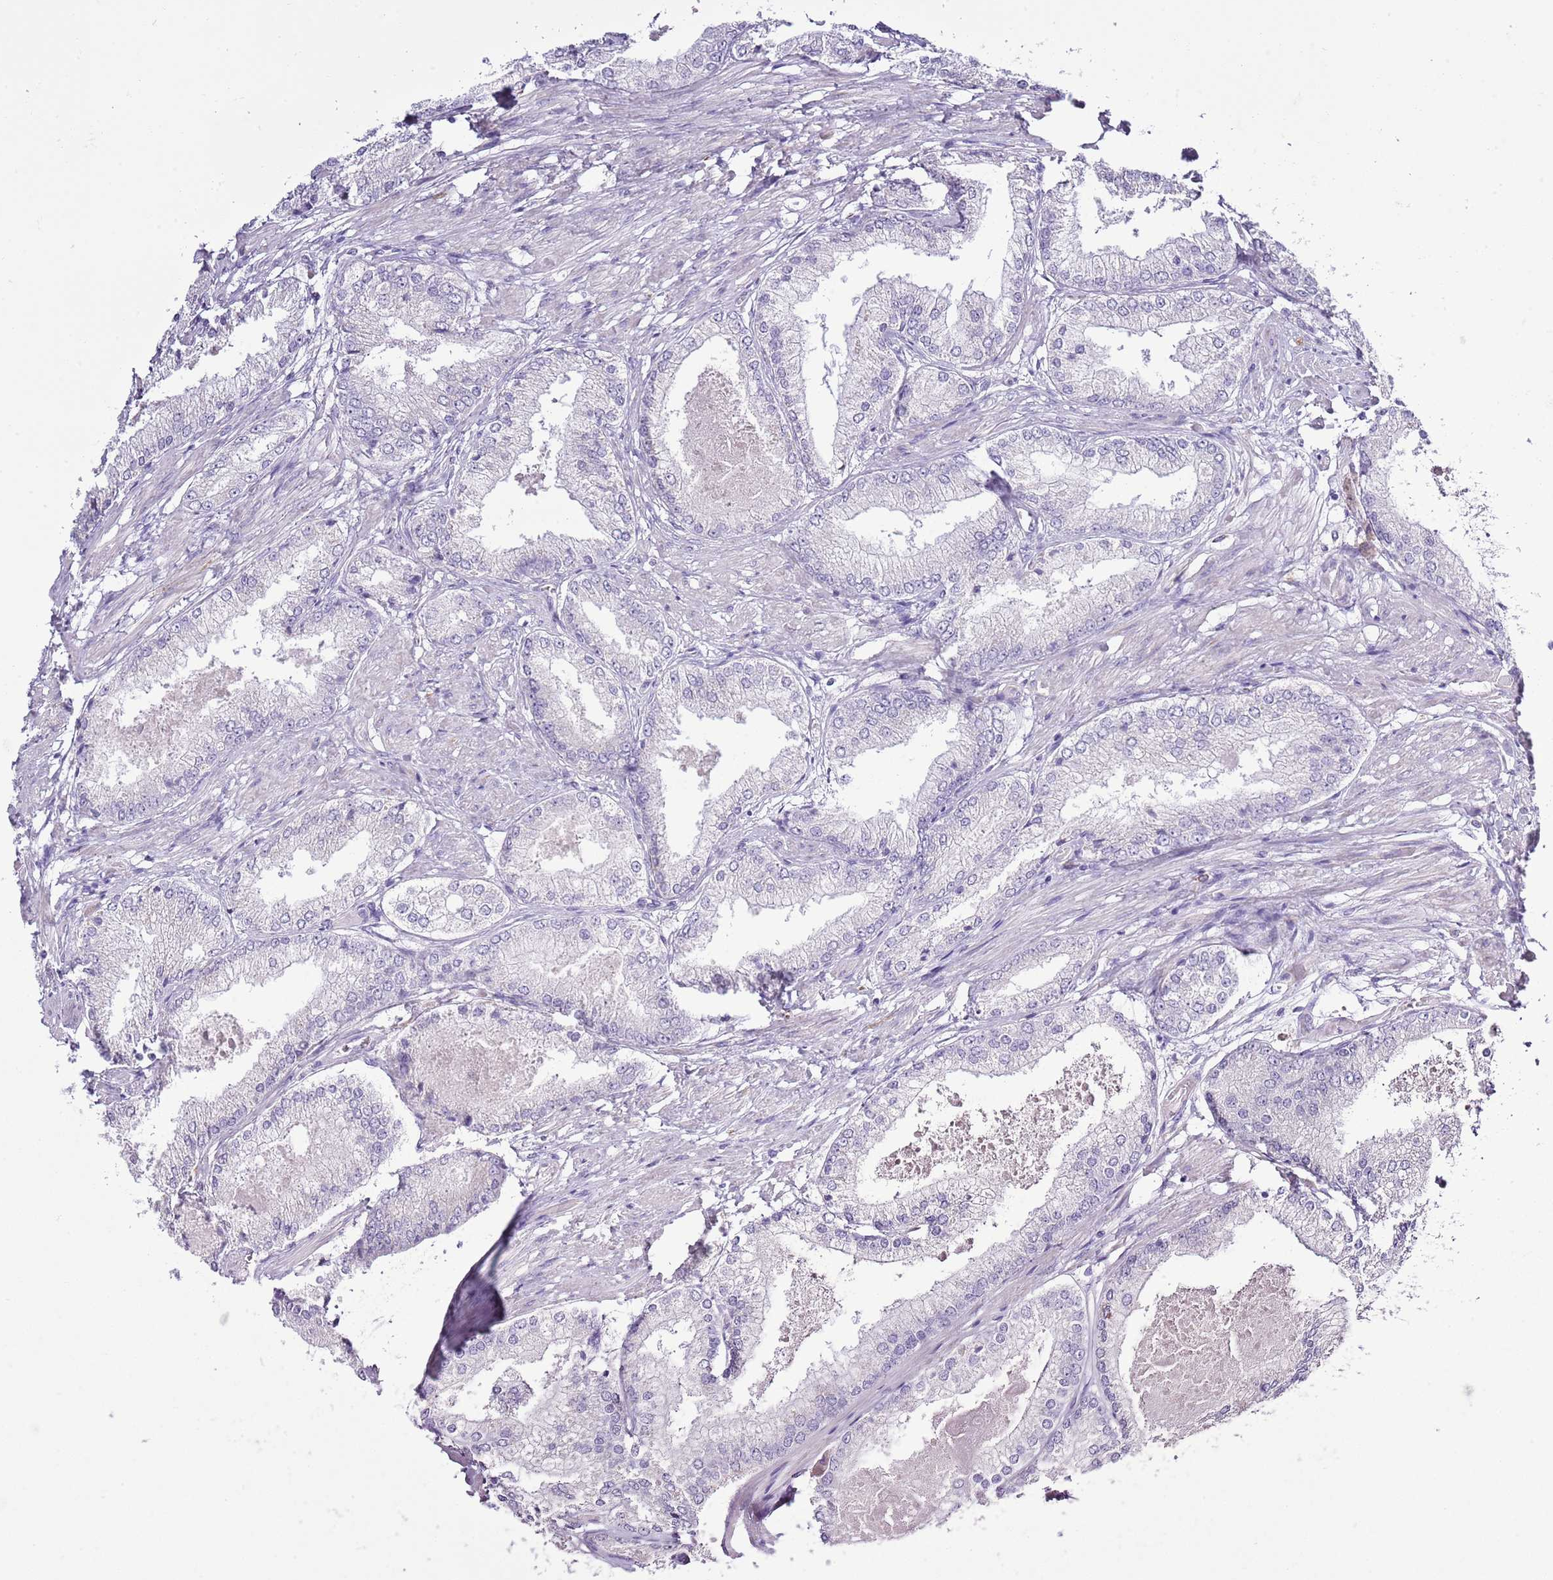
{"staining": {"intensity": "negative", "quantity": "none", "location": "none"}, "tissue": "prostate cancer", "cell_type": "Tumor cells", "image_type": "cancer", "snomed": [{"axis": "morphology", "description": "Adenocarcinoma, Low grade"}, {"axis": "topography", "description": "Prostate"}], "caption": "This is a photomicrograph of immunohistochemistry (IHC) staining of prostate cancer (adenocarcinoma (low-grade)), which shows no staining in tumor cells.", "gene": "SLC23A1", "patient": {"sex": "male", "age": 68}}